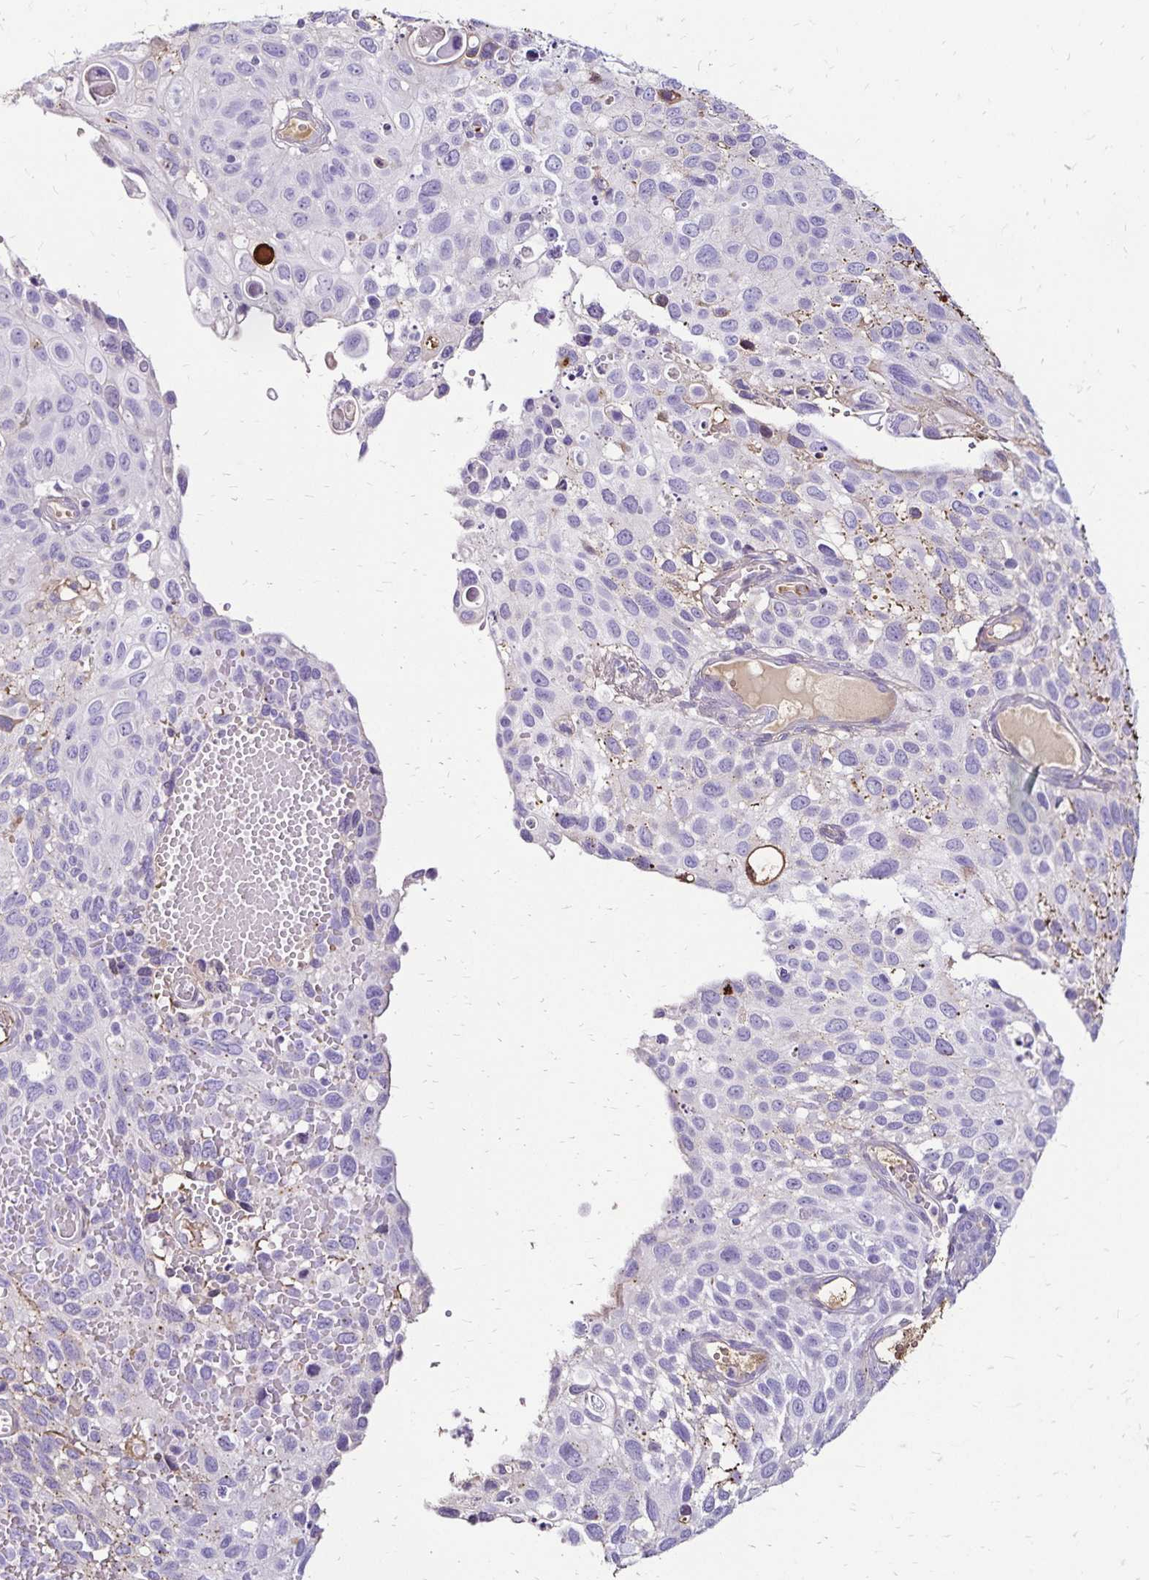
{"staining": {"intensity": "negative", "quantity": "none", "location": "none"}, "tissue": "cervical cancer", "cell_type": "Tumor cells", "image_type": "cancer", "snomed": [{"axis": "morphology", "description": "Squamous cell carcinoma, NOS"}, {"axis": "topography", "description": "Cervix"}], "caption": "Tumor cells show no significant expression in cervical squamous cell carcinoma.", "gene": "KISS1", "patient": {"sex": "female", "age": 70}}